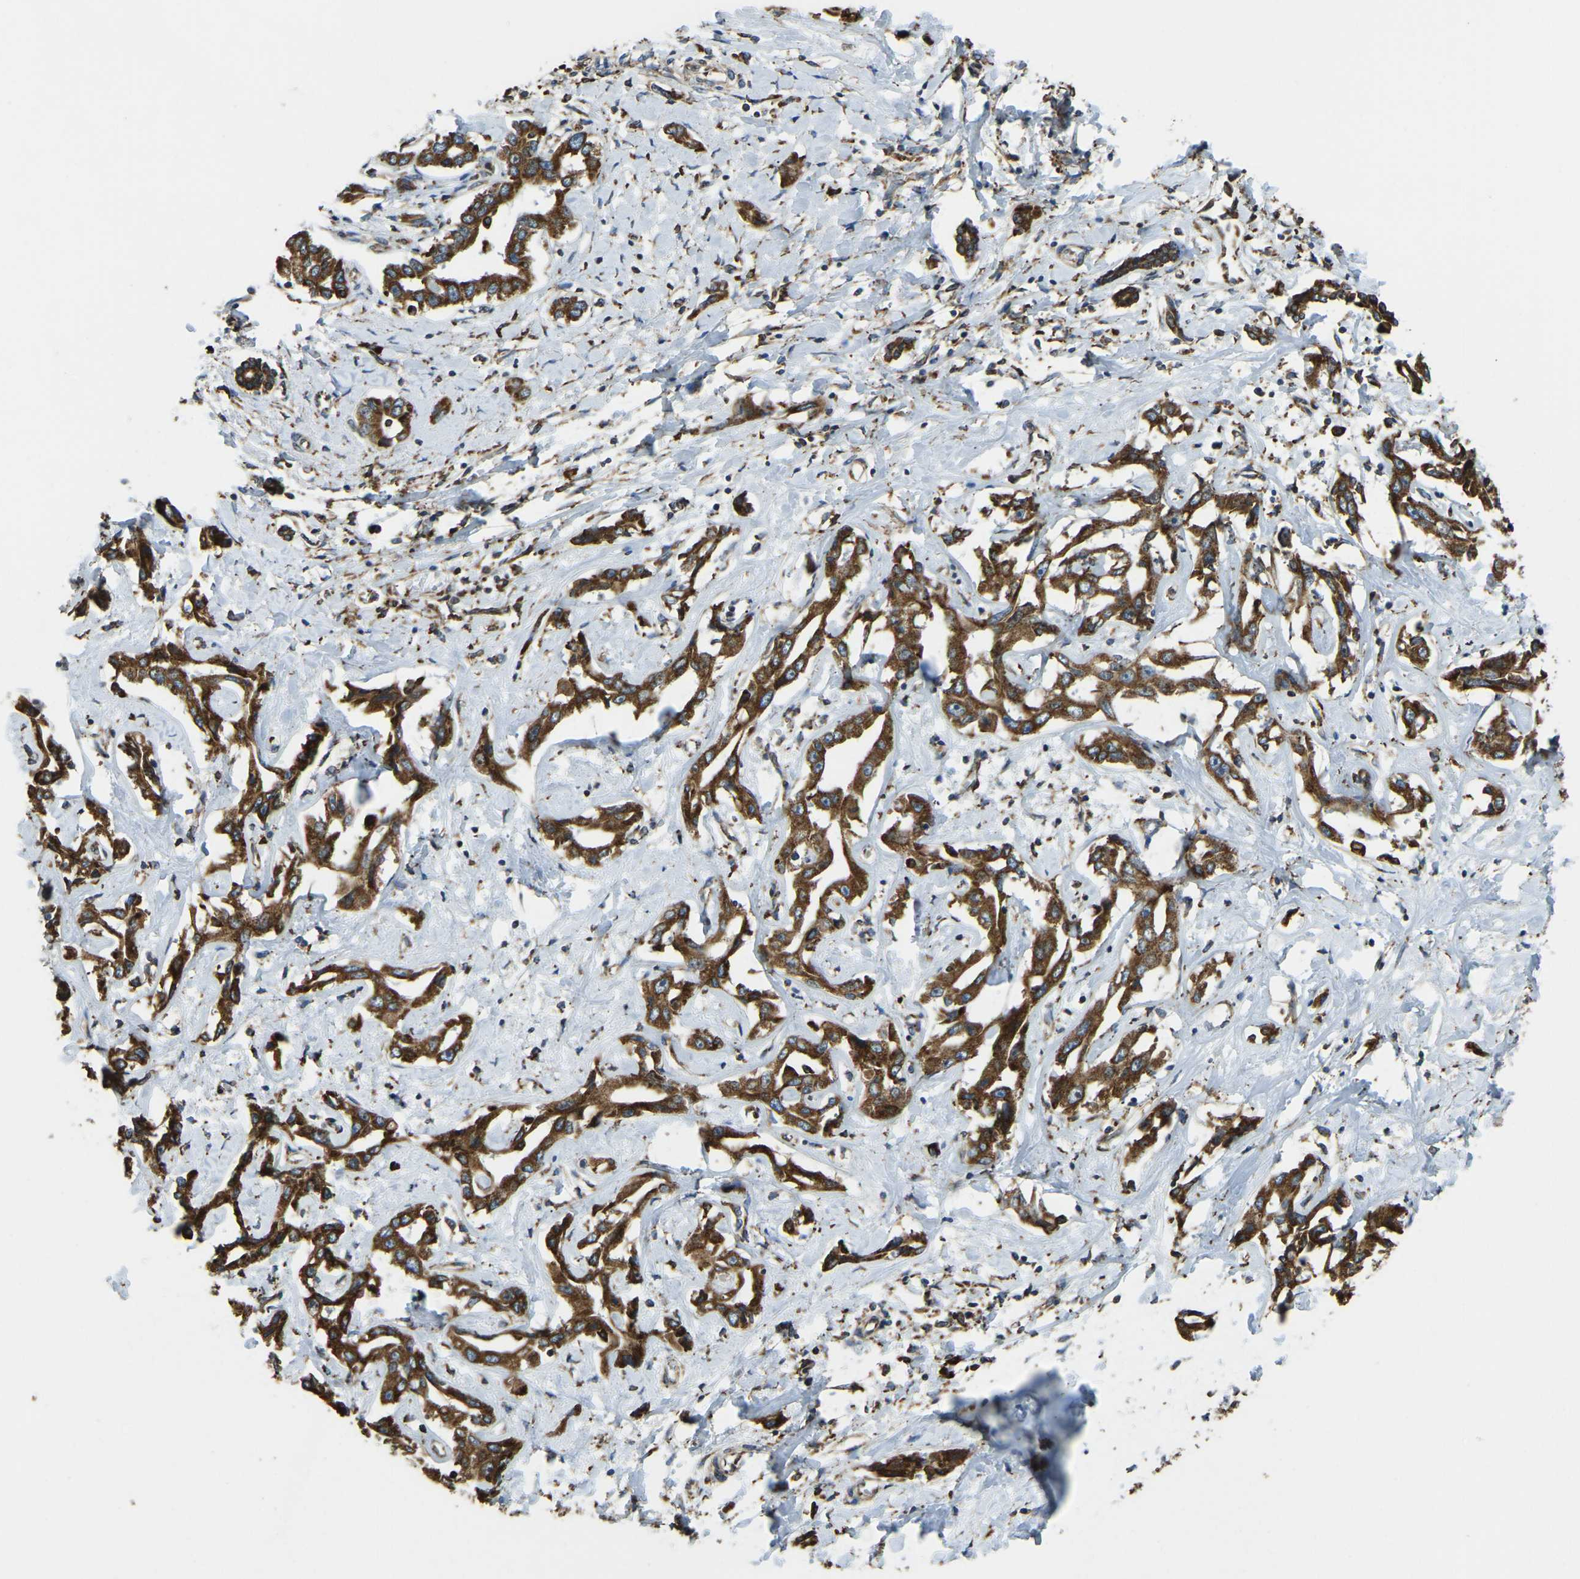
{"staining": {"intensity": "strong", "quantity": ">75%", "location": "cytoplasmic/membranous"}, "tissue": "liver cancer", "cell_type": "Tumor cells", "image_type": "cancer", "snomed": [{"axis": "morphology", "description": "Cholangiocarcinoma"}, {"axis": "topography", "description": "Liver"}], "caption": "Immunohistochemistry (IHC) of liver cancer reveals high levels of strong cytoplasmic/membranous staining in approximately >75% of tumor cells.", "gene": "RNF115", "patient": {"sex": "male", "age": 59}}